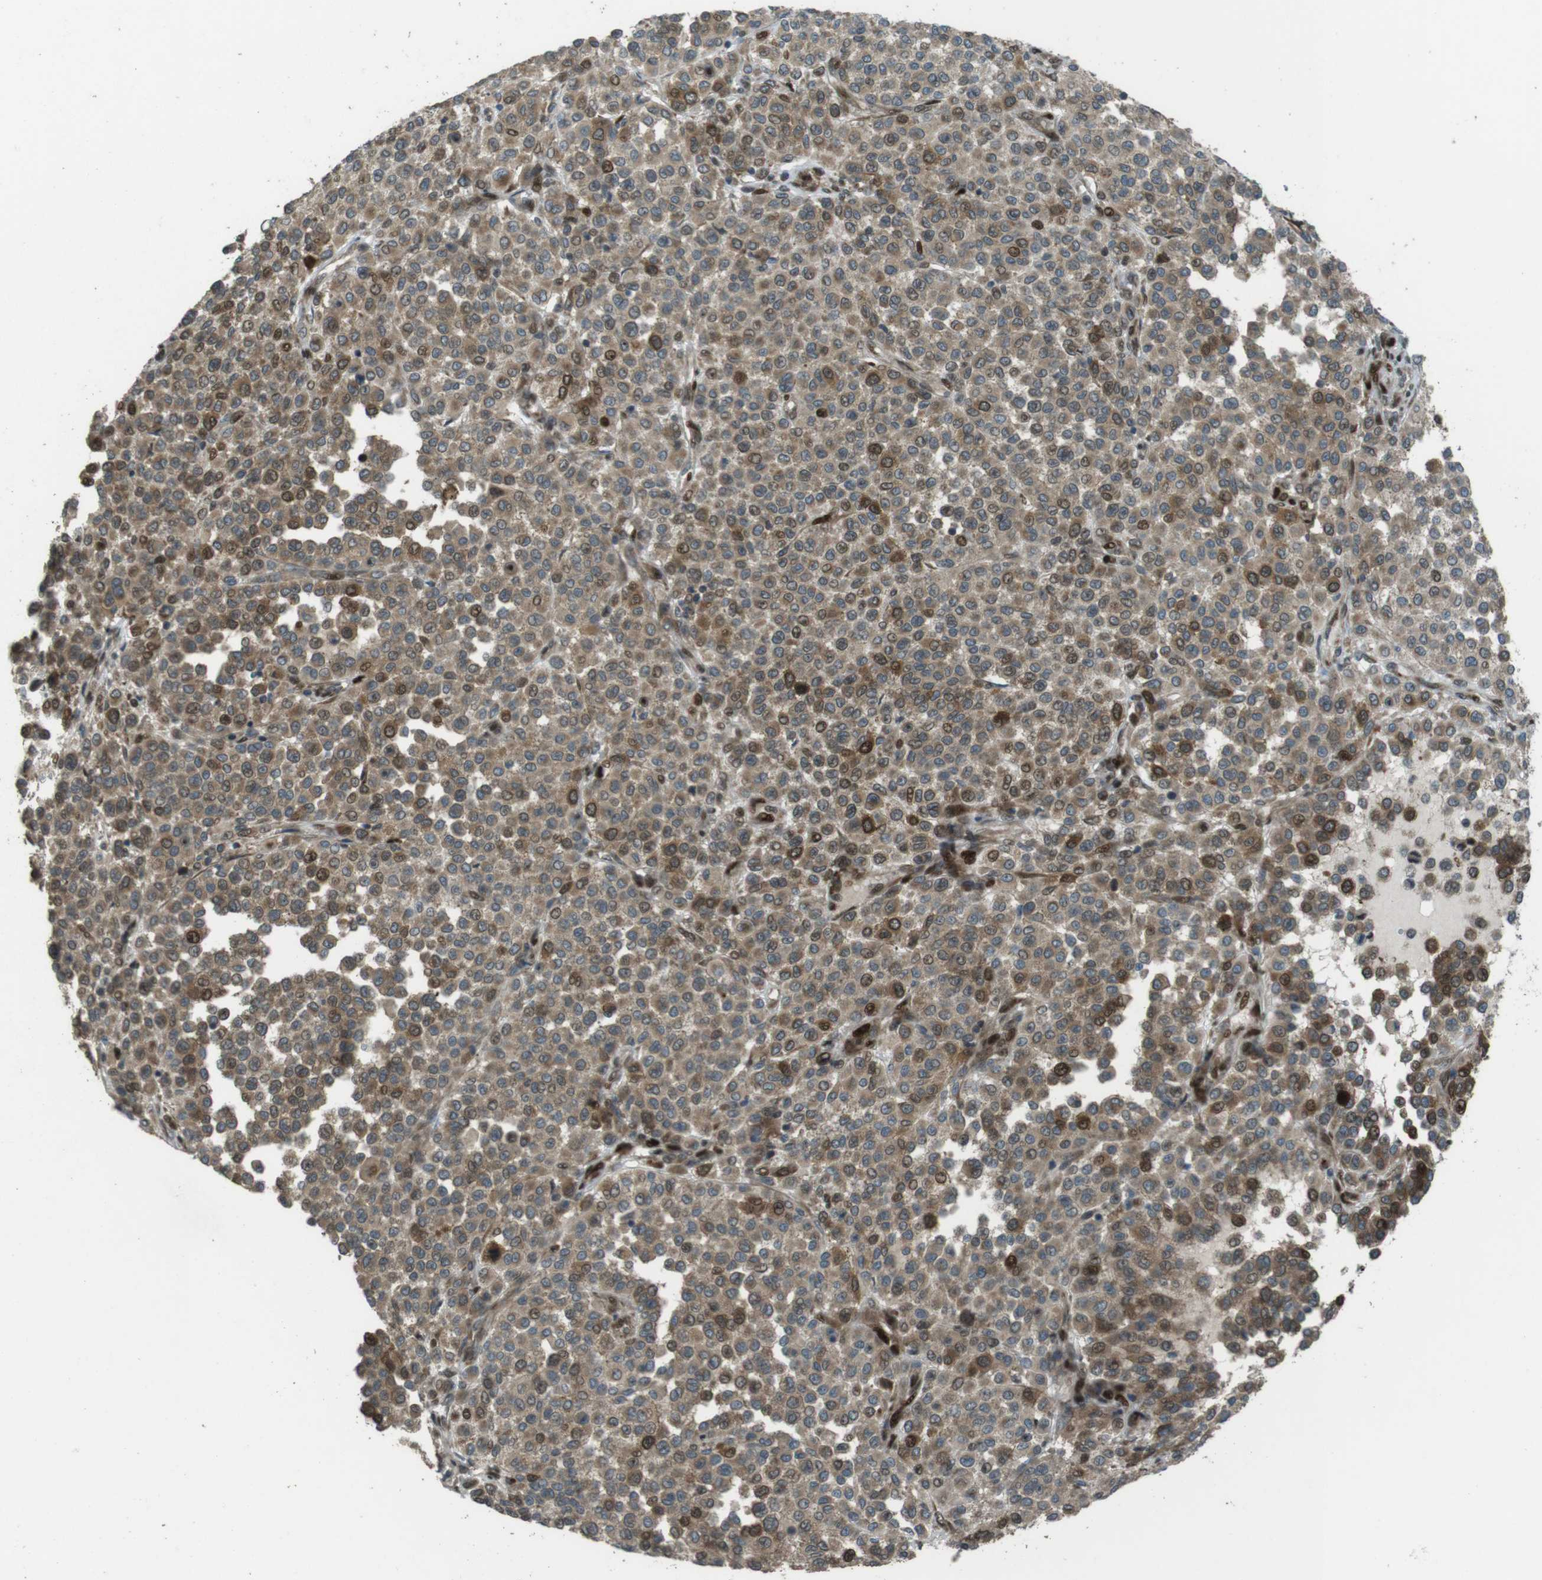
{"staining": {"intensity": "strong", "quantity": "25%-75%", "location": "cytoplasmic/membranous"}, "tissue": "melanoma", "cell_type": "Tumor cells", "image_type": "cancer", "snomed": [{"axis": "morphology", "description": "Malignant melanoma, Metastatic site"}, {"axis": "topography", "description": "Pancreas"}], "caption": "Human malignant melanoma (metastatic site) stained for a protein (brown) shows strong cytoplasmic/membranous positive positivity in about 25%-75% of tumor cells.", "gene": "ZNF330", "patient": {"sex": "female", "age": 30}}